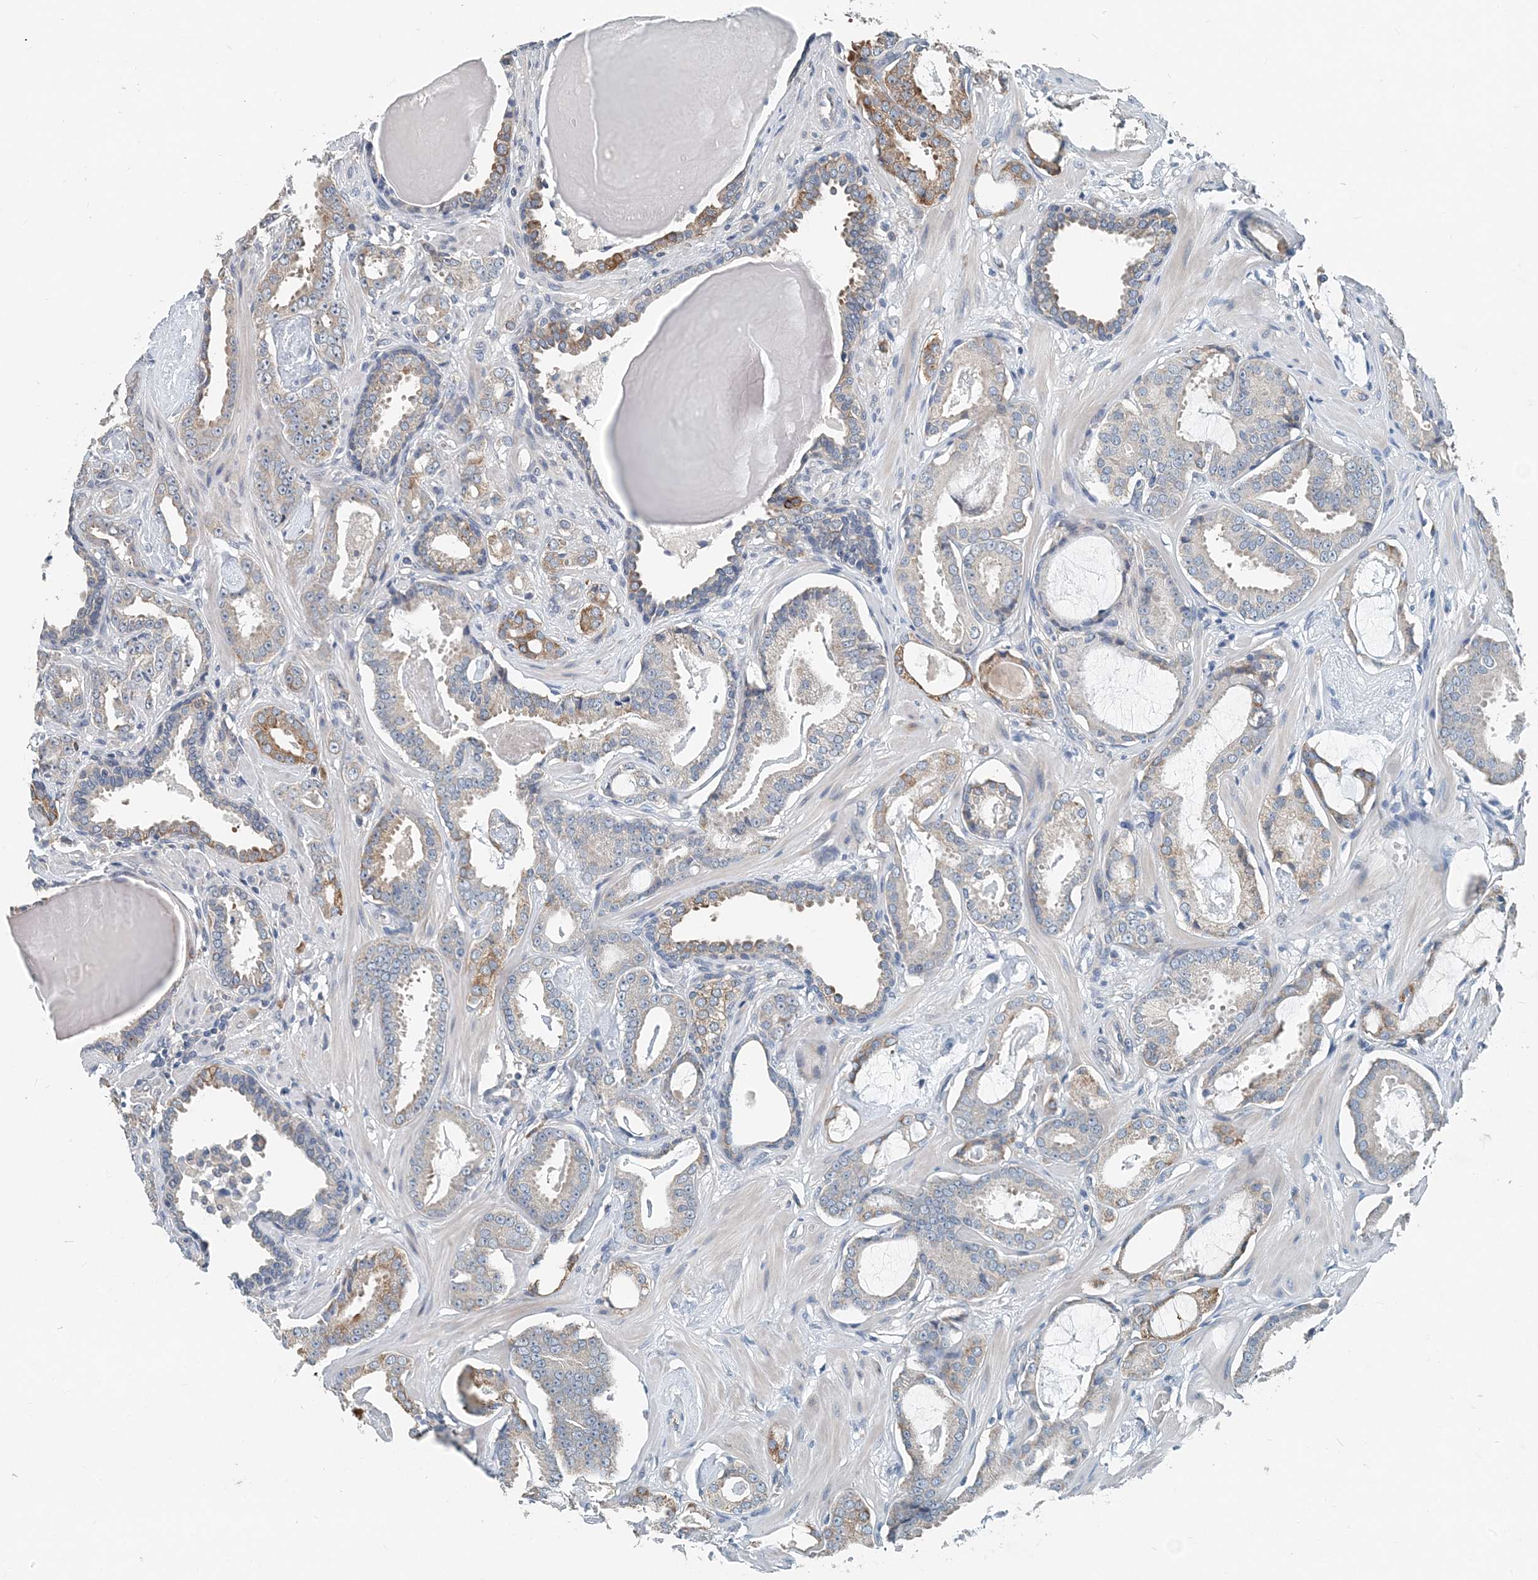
{"staining": {"intensity": "moderate", "quantity": "<25%", "location": "cytoplasmic/membranous"}, "tissue": "prostate cancer", "cell_type": "Tumor cells", "image_type": "cancer", "snomed": [{"axis": "morphology", "description": "Adenocarcinoma, Low grade"}, {"axis": "topography", "description": "Prostate"}], "caption": "Human prostate cancer (adenocarcinoma (low-grade)) stained with a protein marker demonstrates moderate staining in tumor cells.", "gene": "EEF1A2", "patient": {"sex": "male", "age": 53}}